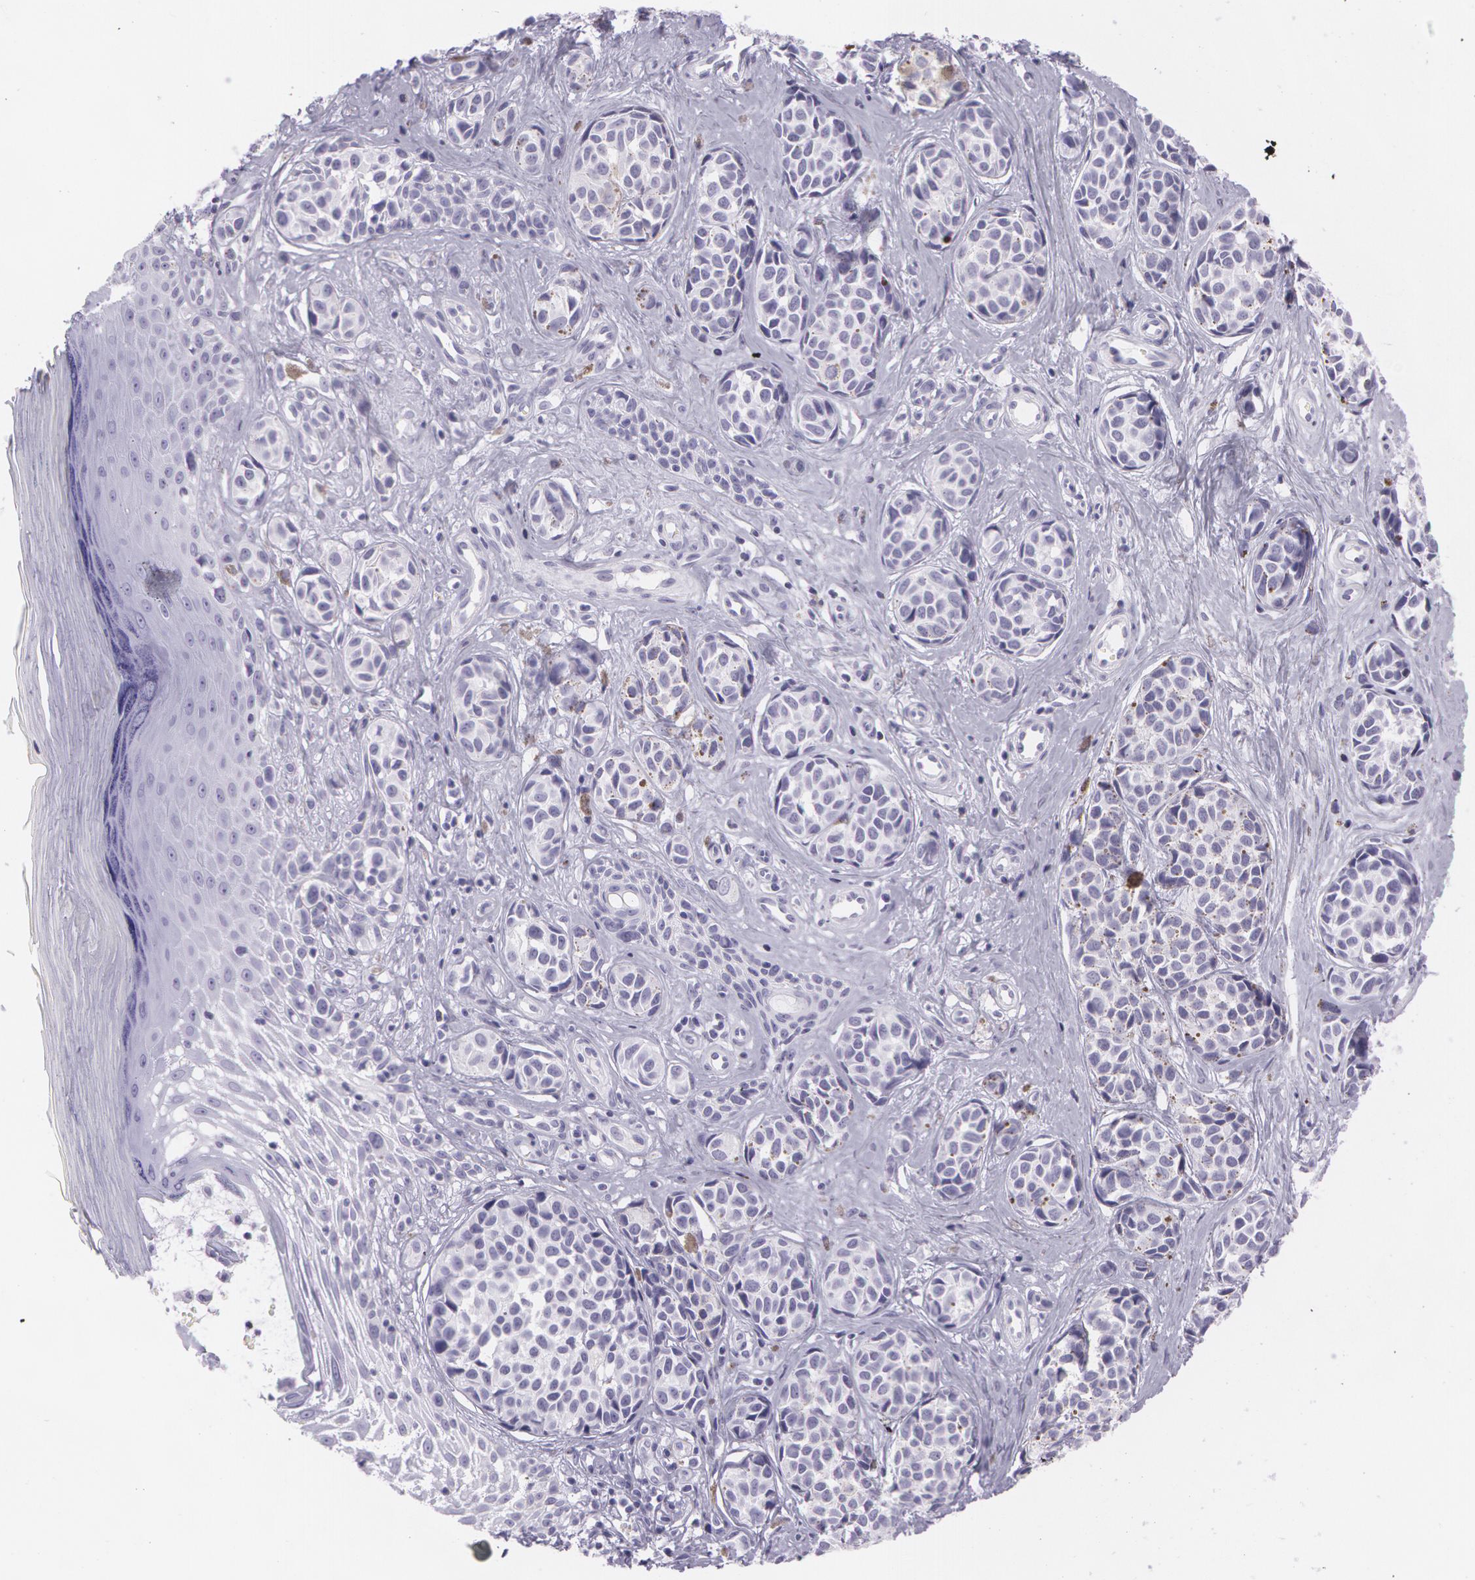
{"staining": {"intensity": "negative", "quantity": "none", "location": "none"}, "tissue": "melanoma", "cell_type": "Tumor cells", "image_type": "cancer", "snomed": [{"axis": "morphology", "description": "Malignant melanoma, NOS"}, {"axis": "topography", "description": "Skin"}], "caption": "Melanoma was stained to show a protein in brown. There is no significant staining in tumor cells.", "gene": "SNCG", "patient": {"sex": "male", "age": 79}}